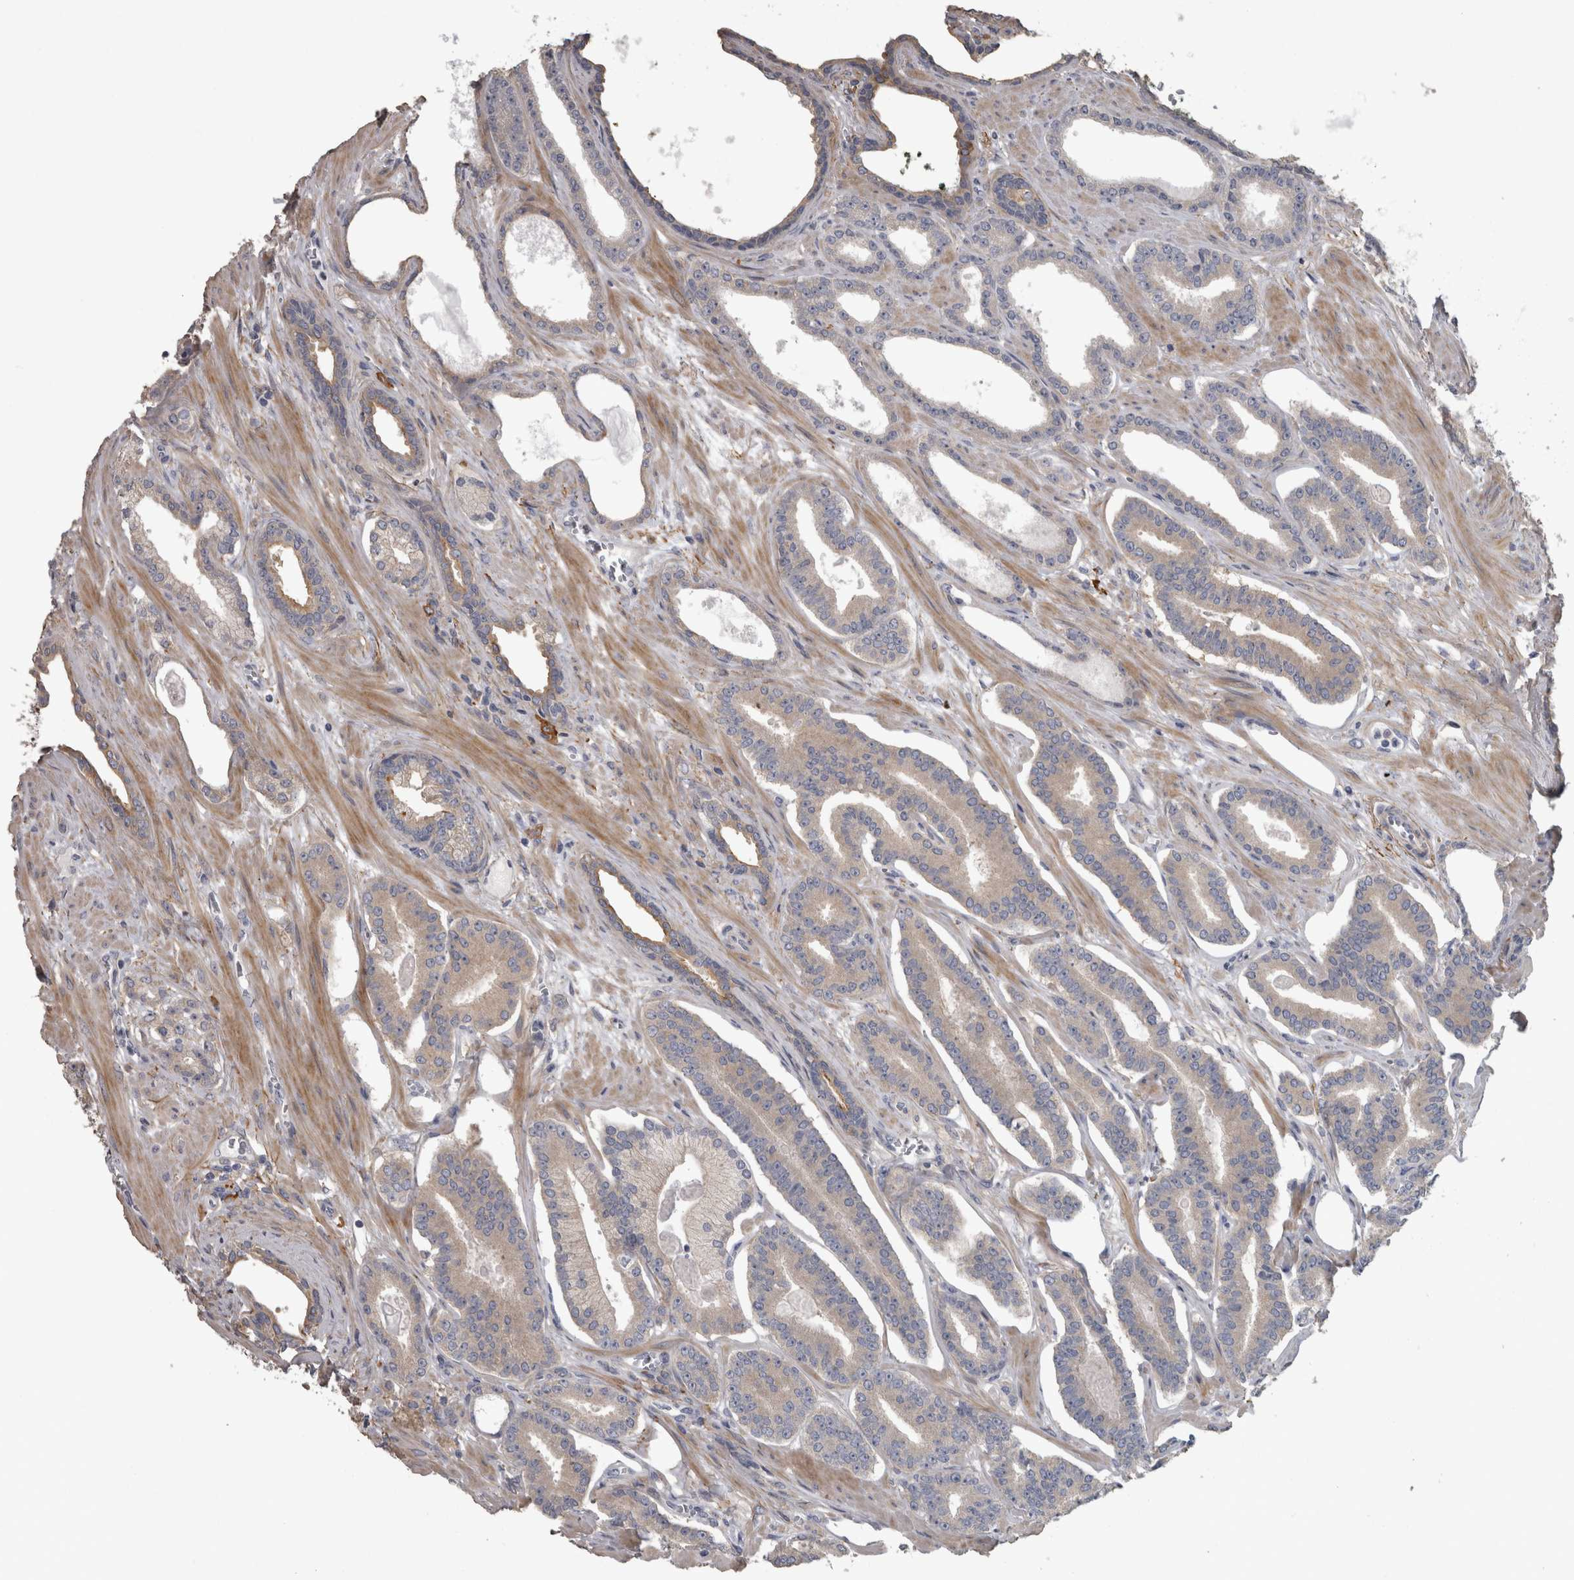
{"staining": {"intensity": "weak", "quantity": "<25%", "location": "cytoplasmic/membranous"}, "tissue": "prostate cancer", "cell_type": "Tumor cells", "image_type": "cancer", "snomed": [{"axis": "morphology", "description": "Adenocarcinoma, Low grade"}, {"axis": "topography", "description": "Prostate"}], "caption": "This is an immunohistochemistry (IHC) histopathology image of human prostate cancer (adenocarcinoma (low-grade)). There is no positivity in tumor cells.", "gene": "EFEMP2", "patient": {"sex": "male", "age": 70}}